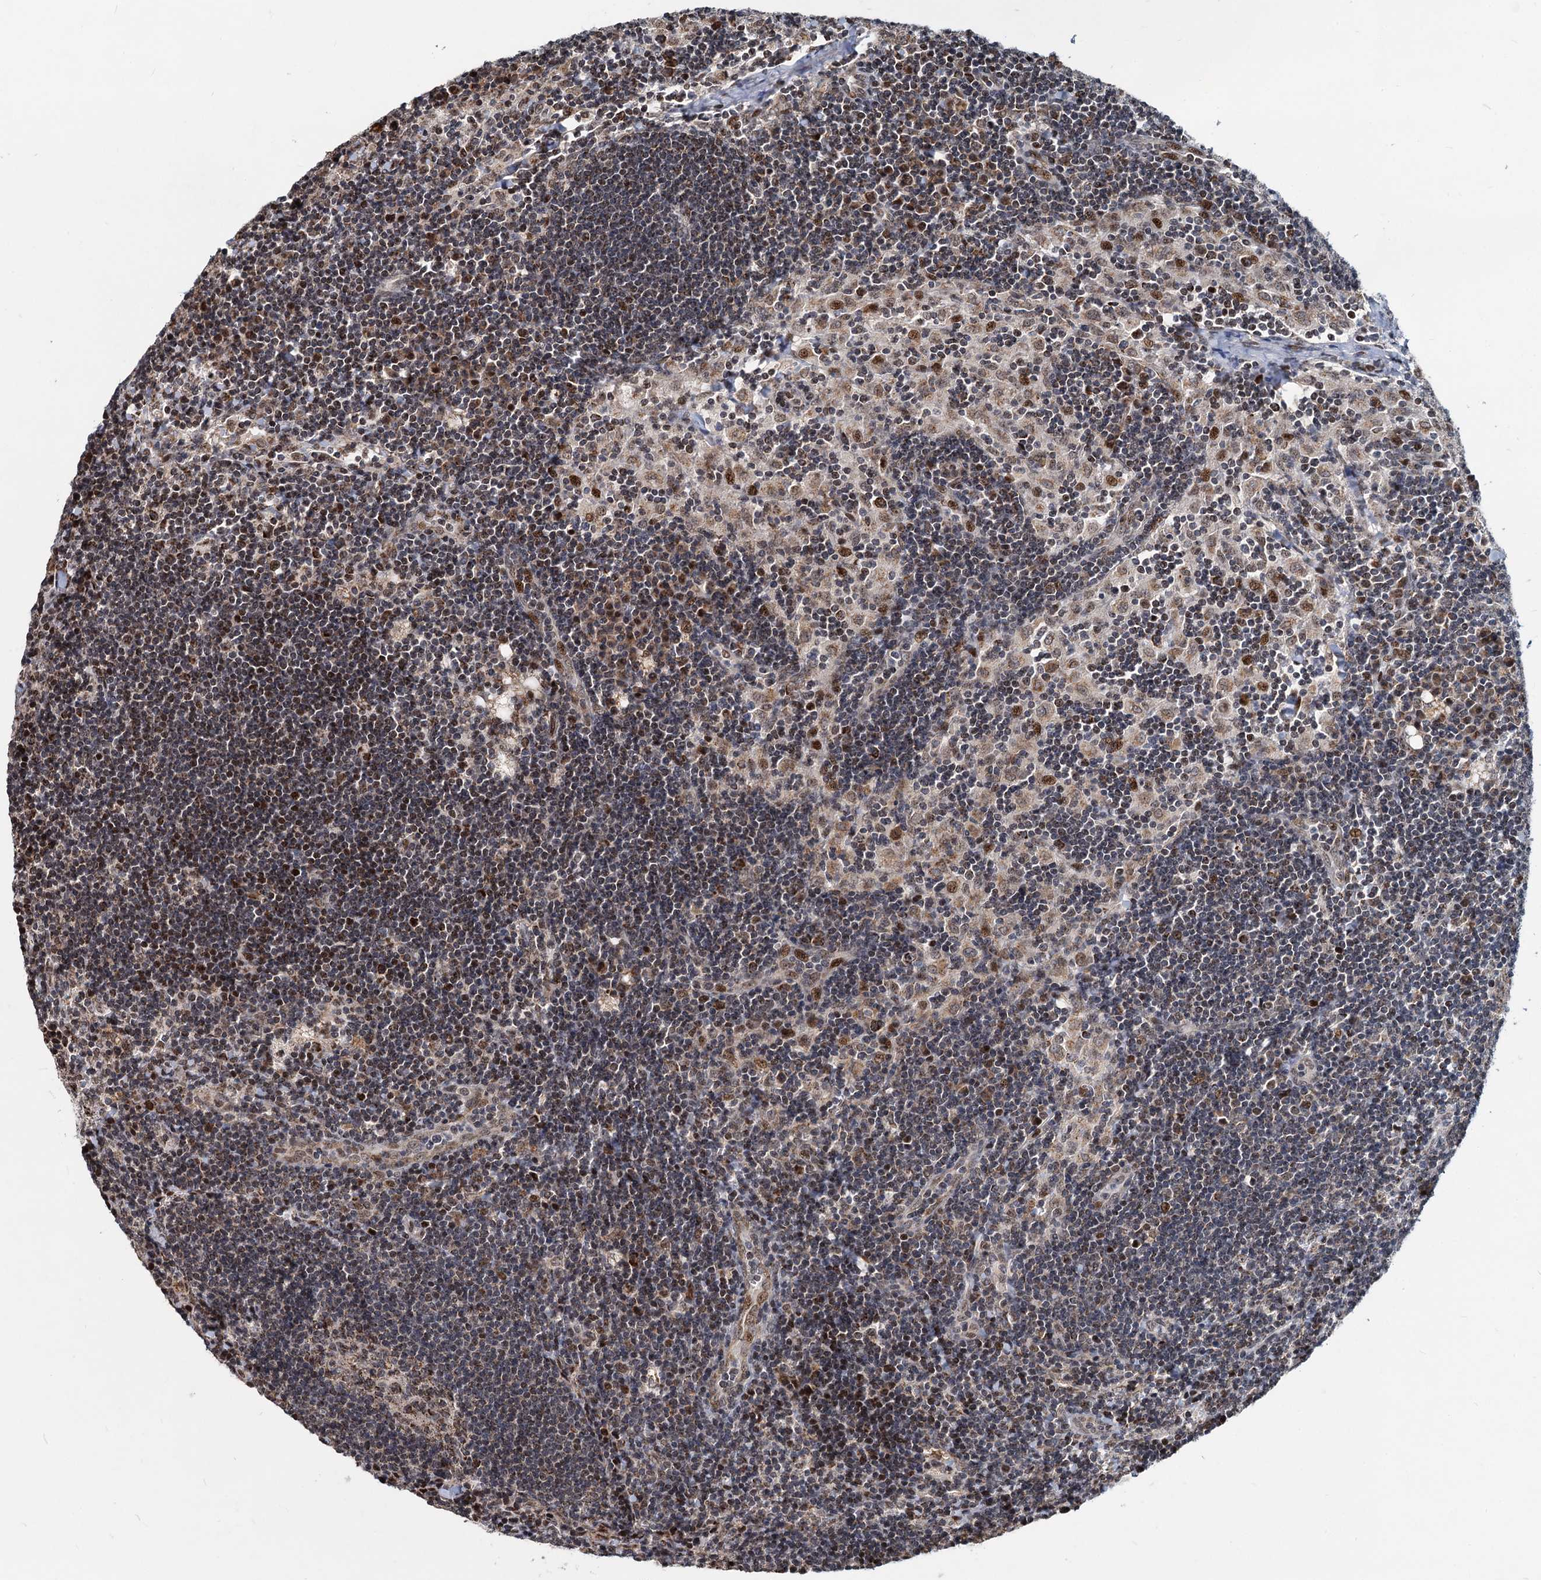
{"staining": {"intensity": "moderate", "quantity": "<25%", "location": "cytoplasmic/membranous"}, "tissue": "lymph node", "cell_type": "Germinal center cells", "image_type": "normal", "snomed": [{"axis": "morphology", "description": "Normal tissue, NOS"}, {"axis": "topography", "description": "Lymph node"}], "caption": "Approximately <25% of germinal center cells in benign human lymph node reveal moderate cytoplasmic/membranous protein staining as visualized by brown immunohistochemical staining.", "gene": "RITA1", "patient": {"sex": "male", "age": 24}}